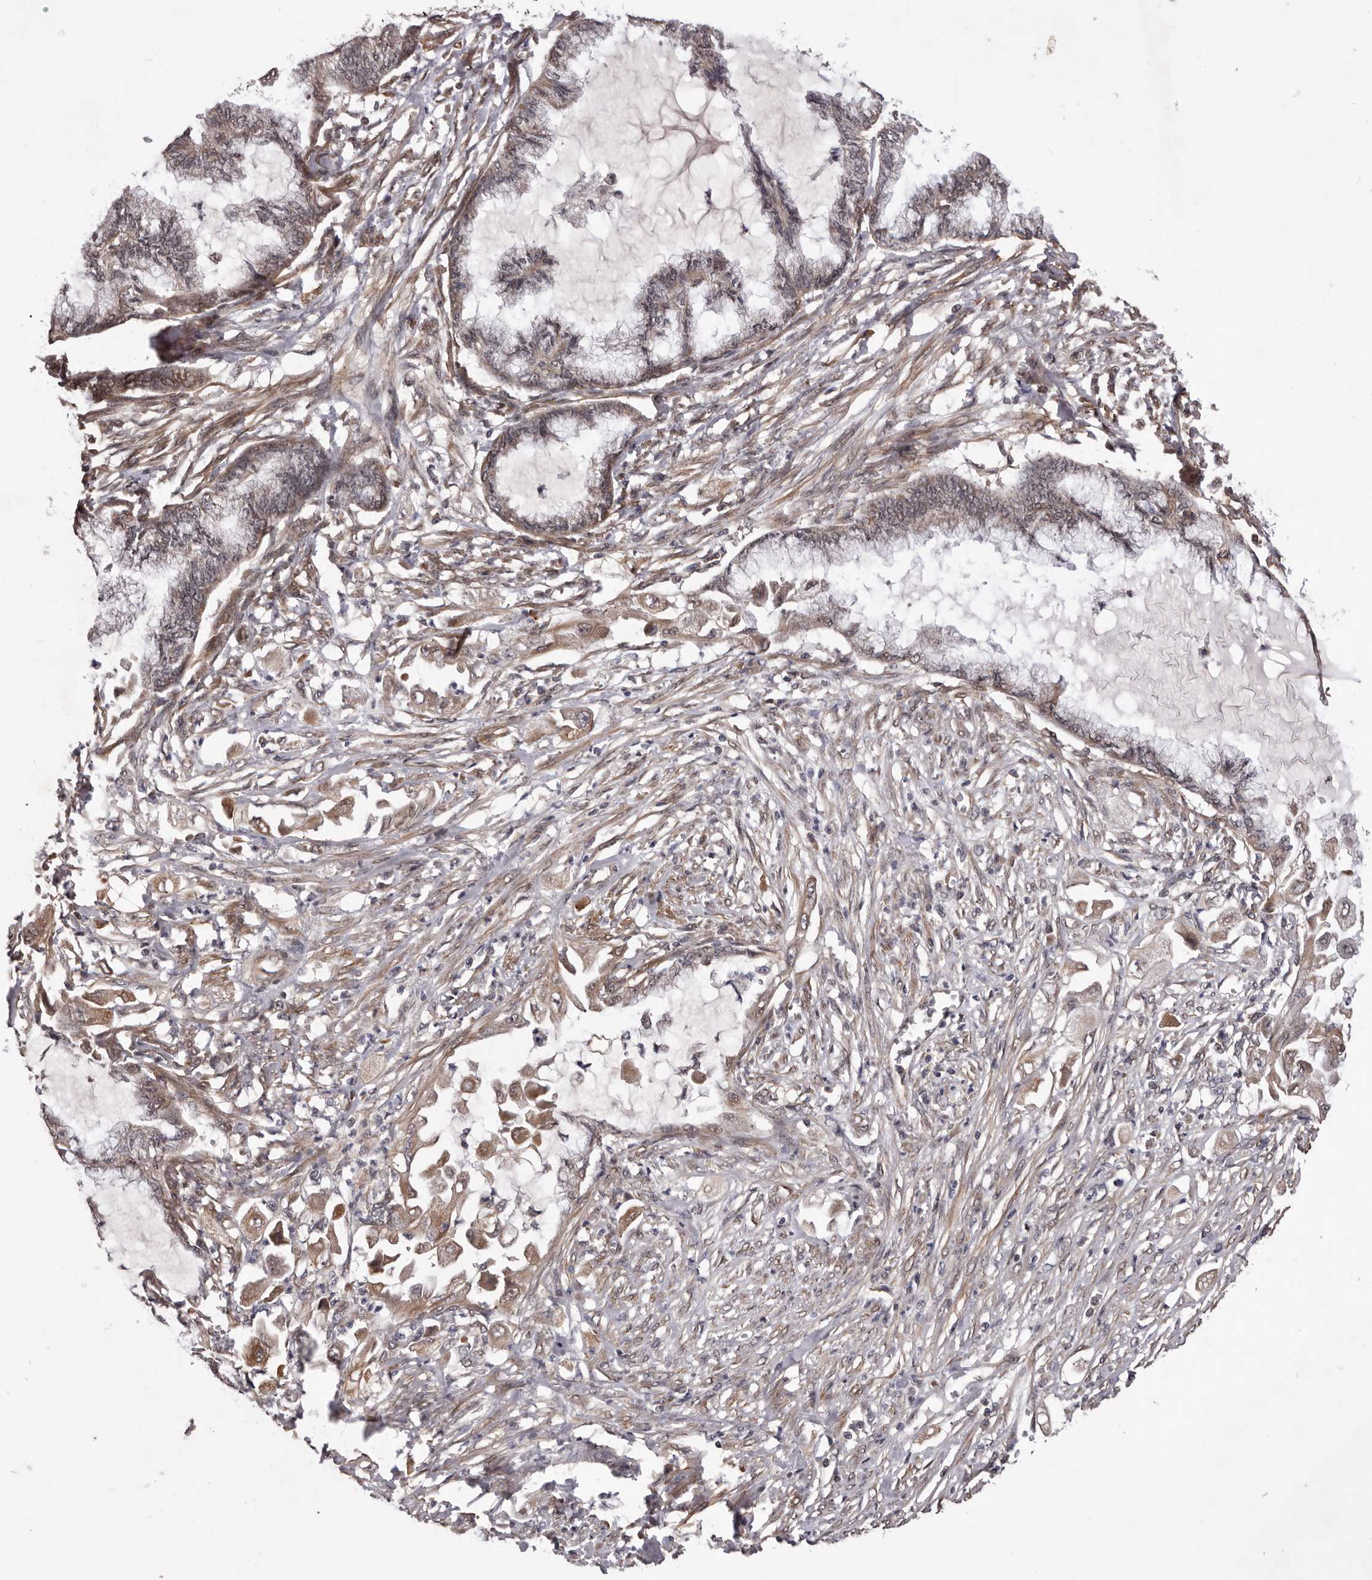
{"staining": {"intensity": "weak", "quantity": ">75%", "location": "cytoplasmic/membranous,nuclear"}, "tissue": "endometrial cancer", "cell_type": "Tumor cells", "image_type": "cancer", "snomed": [{"axis": "morphology", "description": "Adenocarcinoma, NOS"}, {"axis": "topography", "description": "Endometrium"}], "caption": "A brown stain labels weak cytoplasmic/membranous and nuclear positivity of a protein in human adenocarcinoma (endometrial) tumor cells.", "gene": "CELF3", "patient": {"sex": "female", "age": 86}}